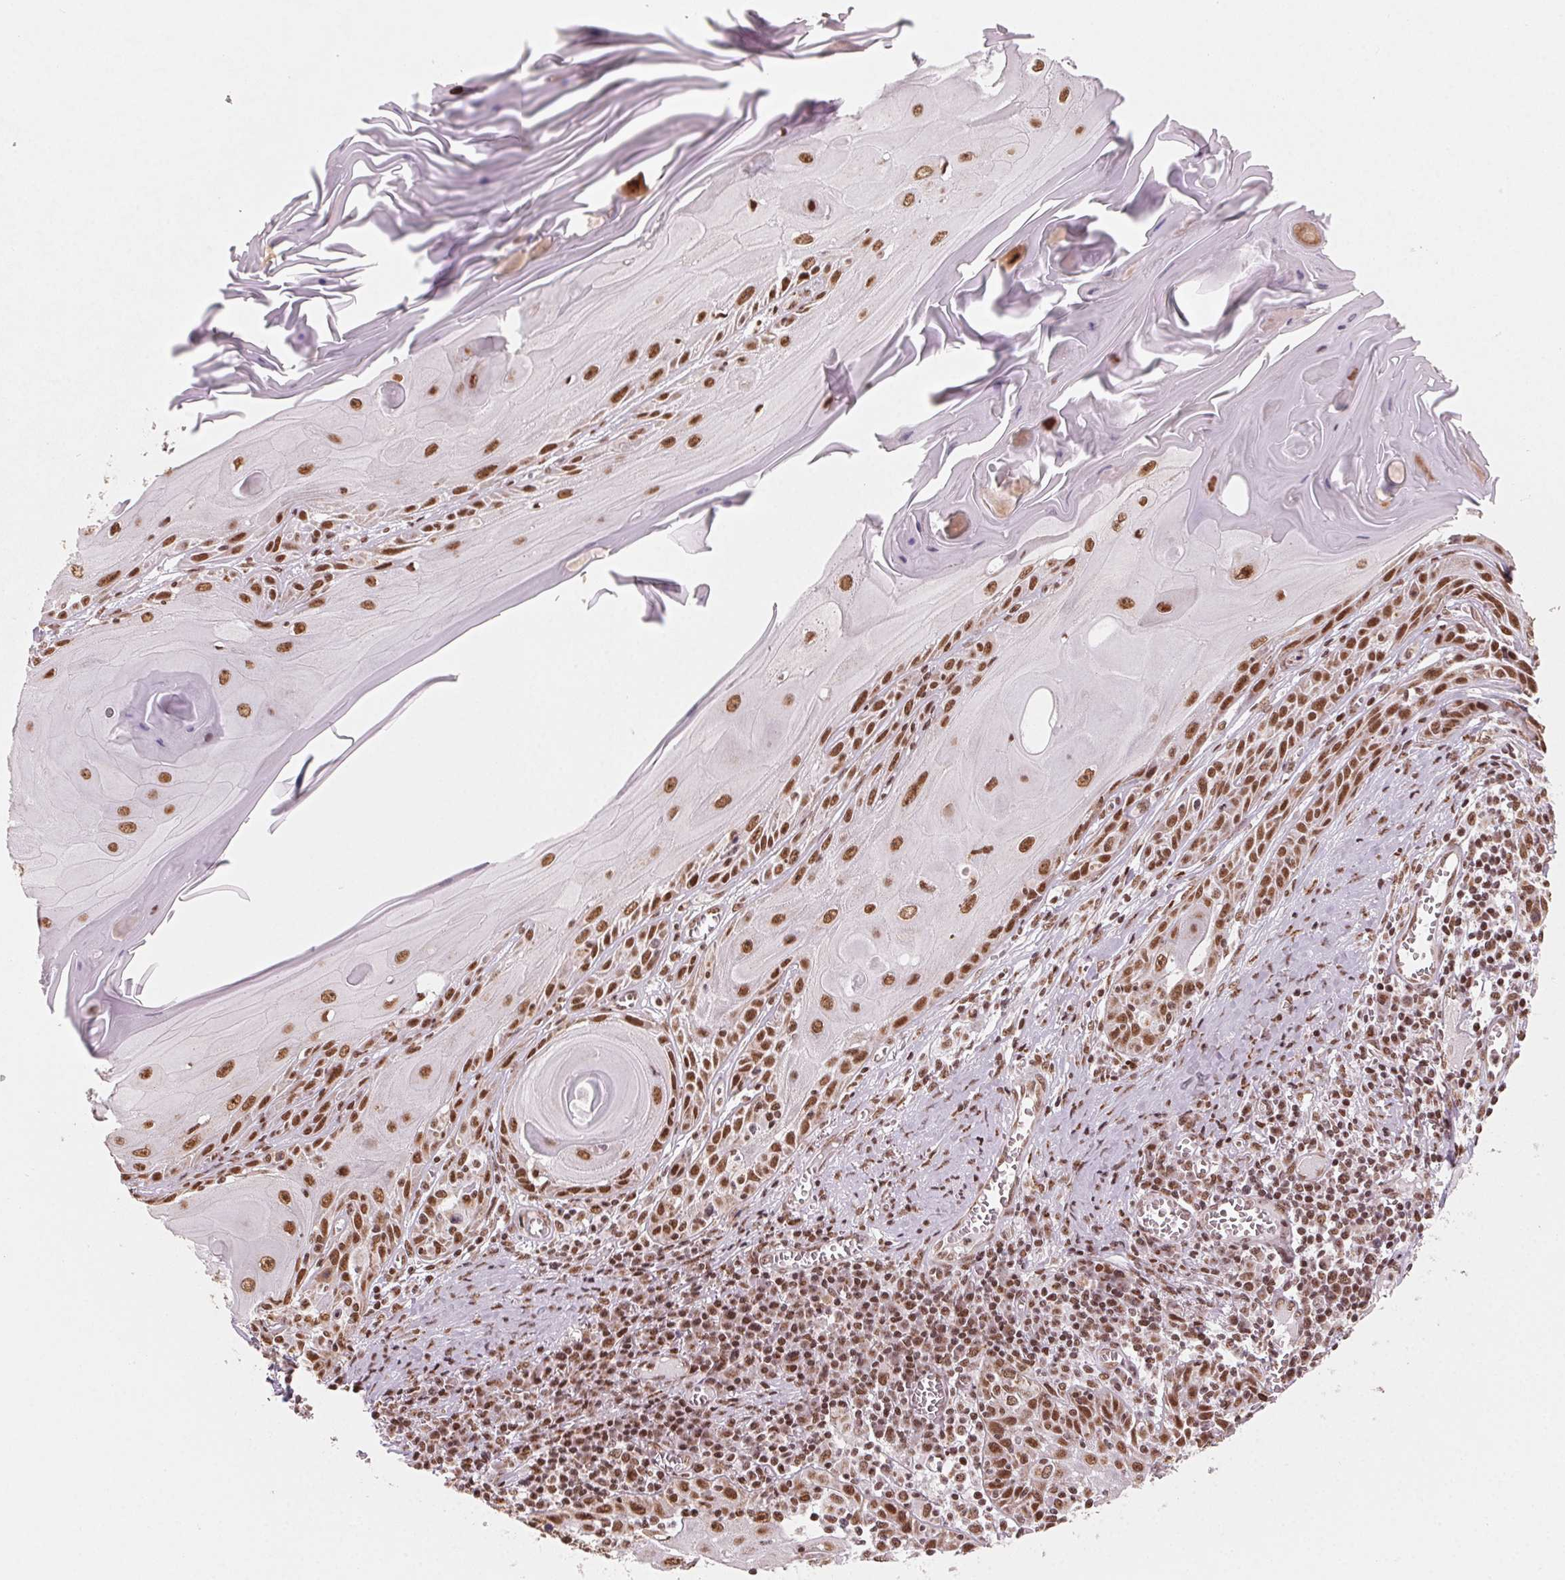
{"staining": {"intensity": "moderate", "quantity": ">75%", "location": "nuclear"}, "tissue": "skin cancer", "cell_type": "Tumor cells", "image_type": "cancer", "snomed": [{"axis": "morphology", "description": "Squamous cell carcinoma, NOS"}, {"axis": "topography", "description": "Skin"}, {"axis": "topography", "description": "Vulva"}], "caption": "Moderate nuclear protein staining is appreciated in about >75% of tumor cells in skin cancer.", "gene": "TOPORS", "patient": {"sex": "female", "age": 85}}